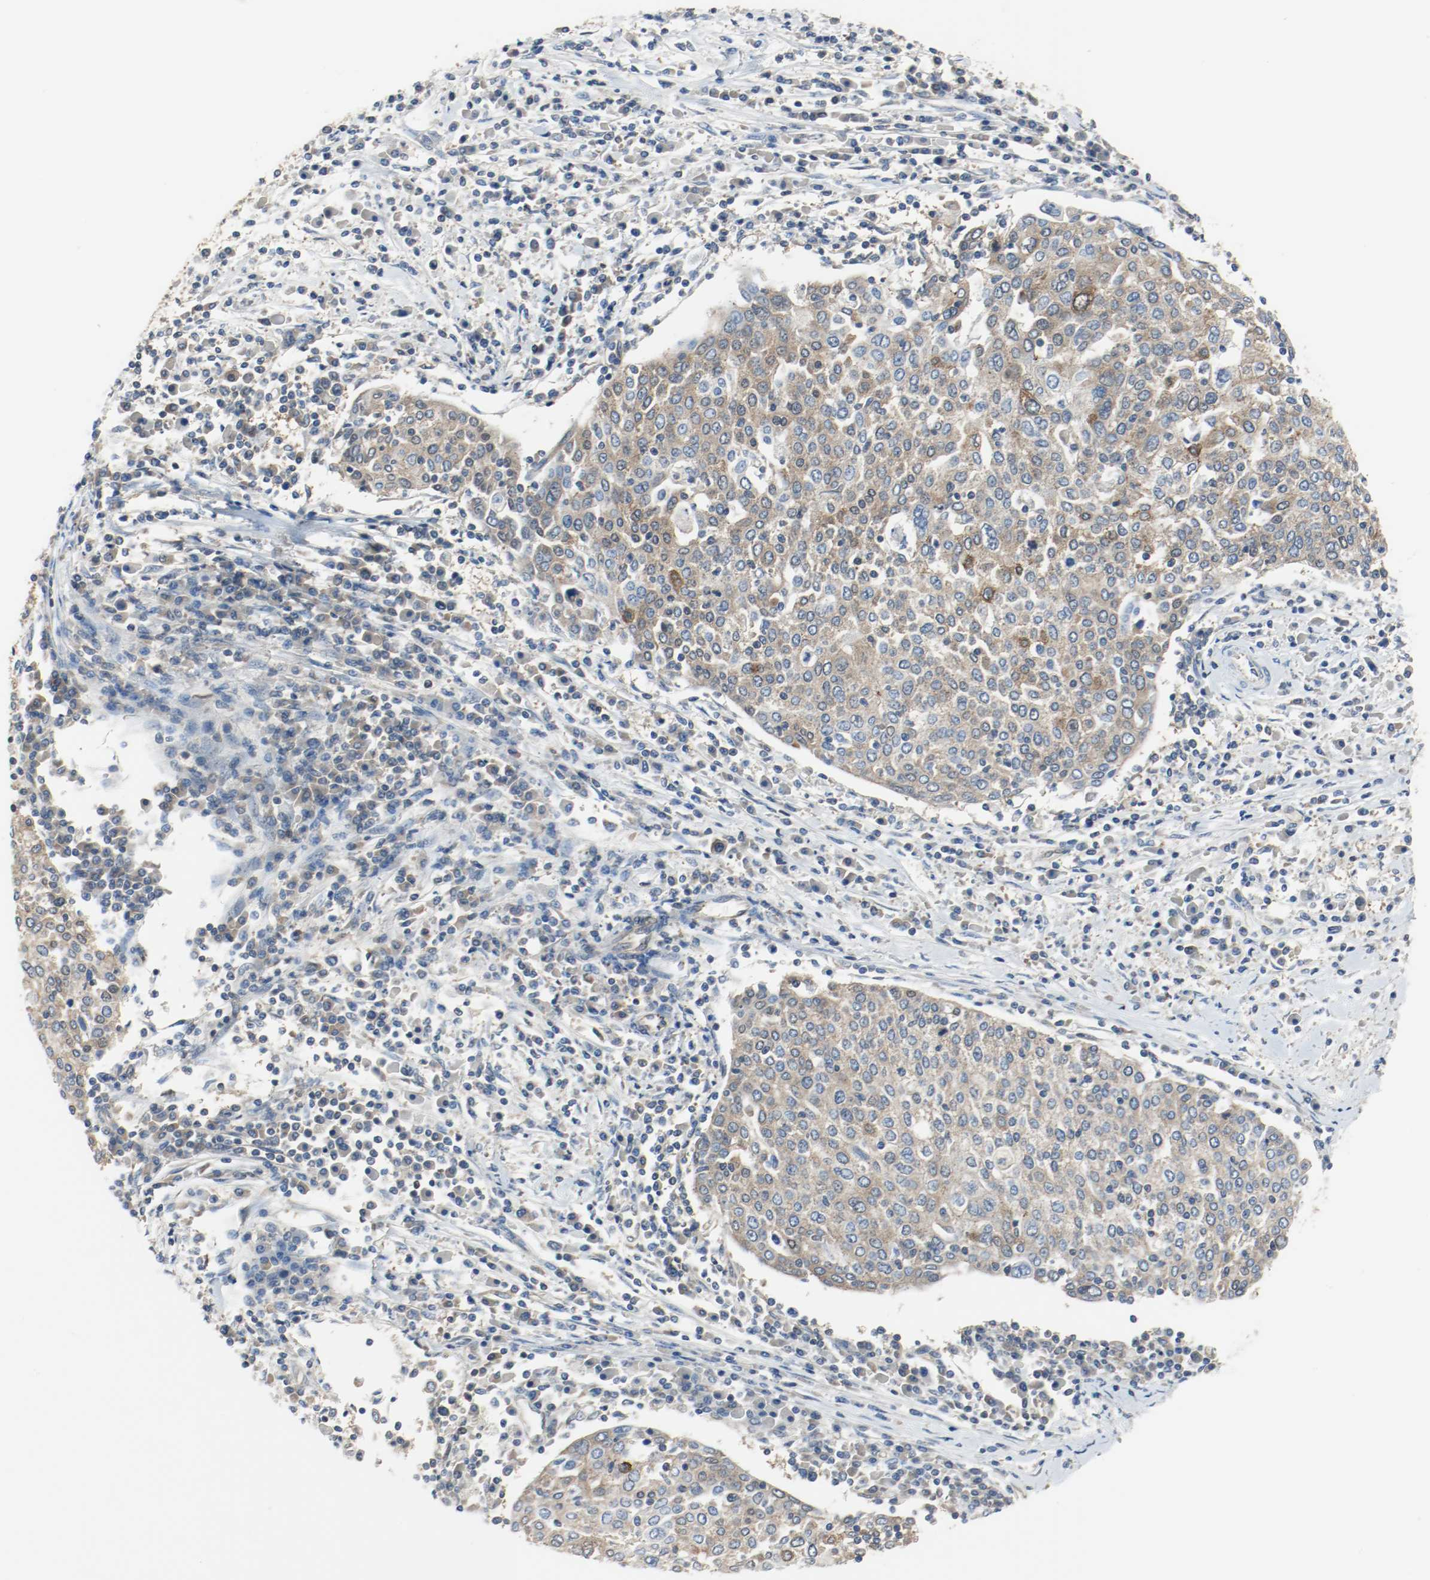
{"staining": {"intensity": "moderate", "quantity": ">75%", "location": "cytoplasmic/membranous"}, "tissue": "cervical cancer", "cell_type": "Tumor cells", "image_type": "cancer", "snomed": [{"axis": "morphology", "description": "Squamous cell carcinoma, NOS"}, {"axis": "topography", "description": "Cervix"}], "caption": "Immunohistochemistry (IHC) (DAB (3,3'-diaminobenzidine)) staining of squamous cell carcinoma (cervical) reveals moderate cytoplasmic/membranous protein positivity in about >75% of tumor cells.", "gene": "HGS", "patient": {"sex": "female", "age": 40}}